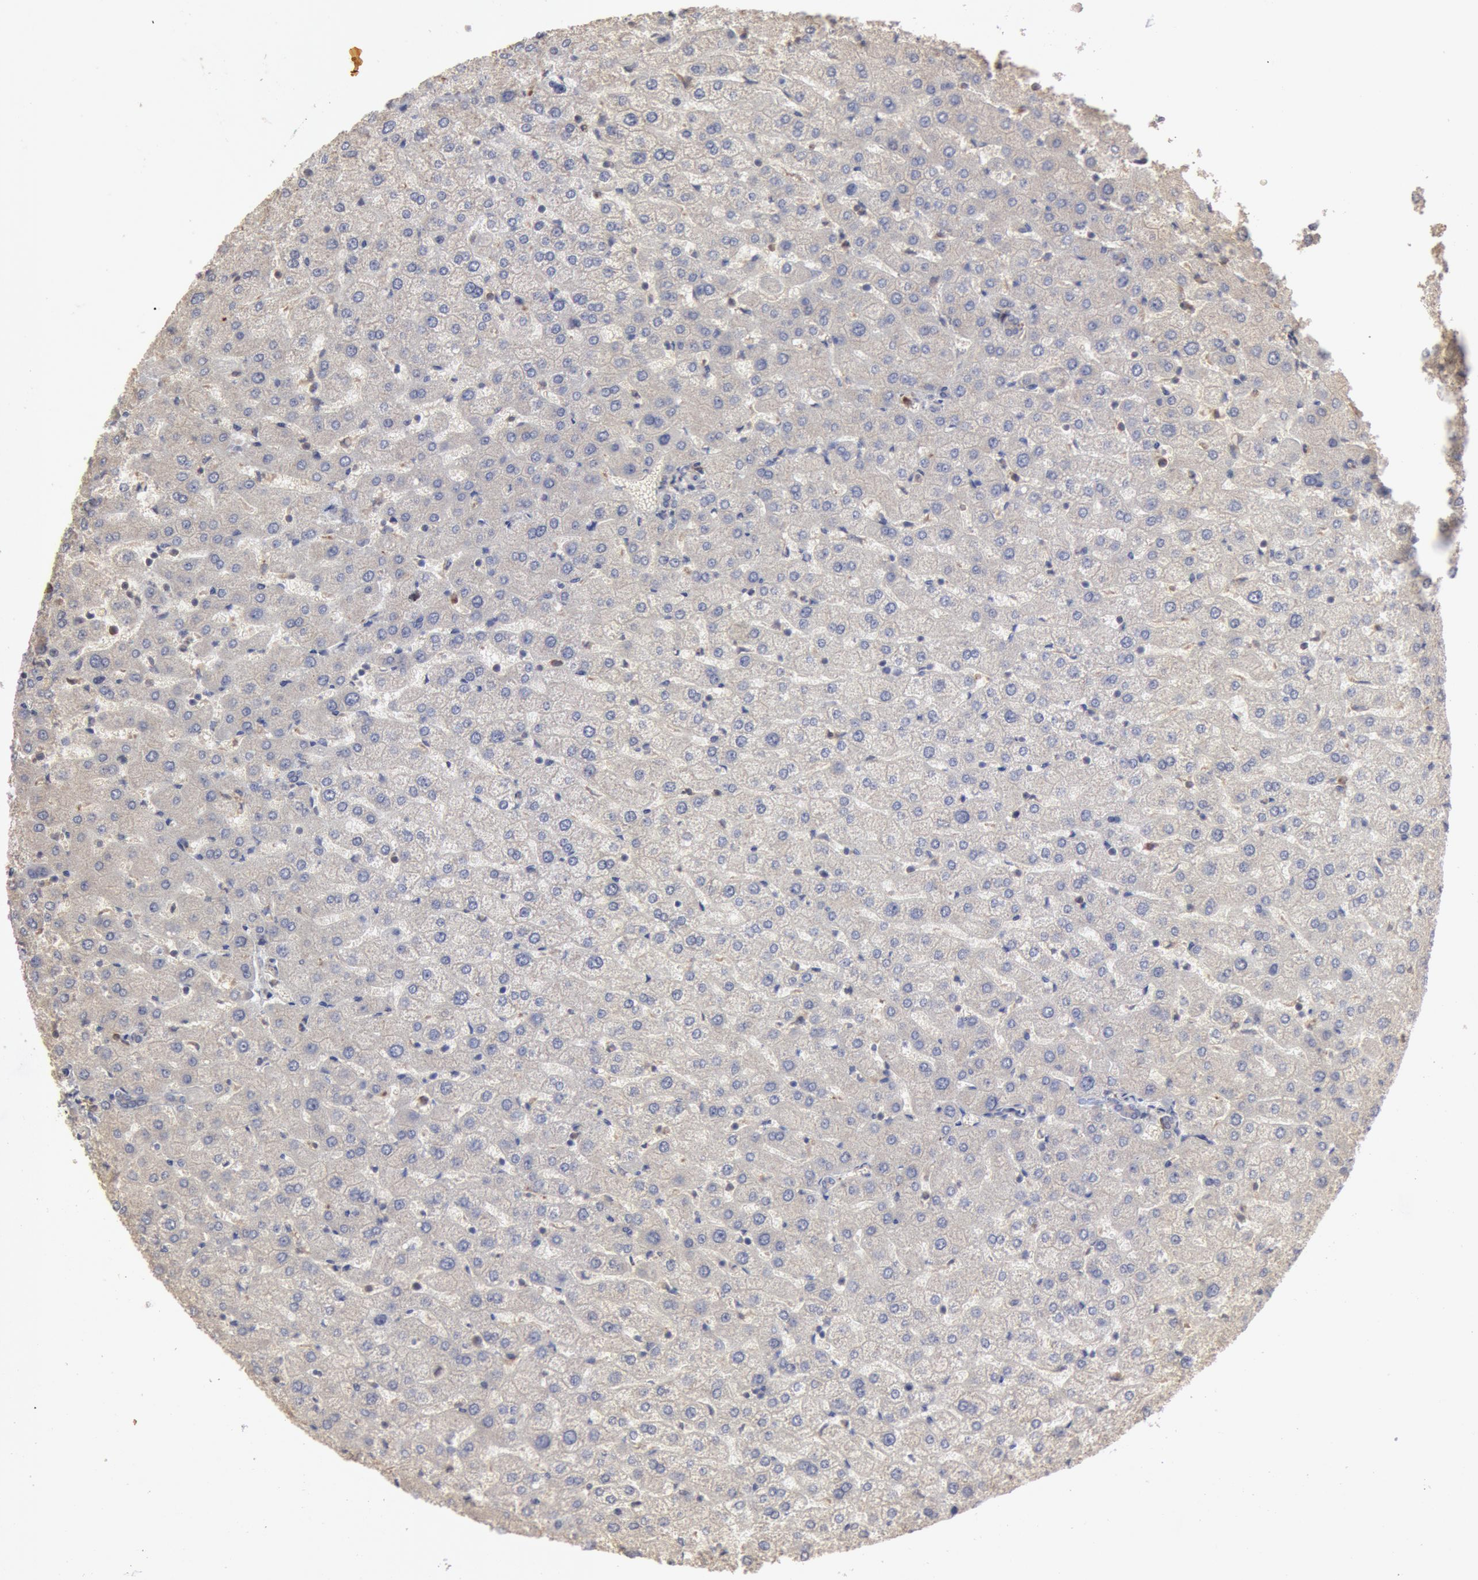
{"staining": {"intensity": "negative", "quantity": "none", "location": "none"}, "tissue": "liver", "cell_type": "Cholangiocytes", "image_type": "normal", "snomed": [{"axis": "morphology", "description": "Normal tissue, NOS"}, {"axis": "morphology", "description": "Fibrosis, NOS"}, {"axis": "topography", "description": "Liver"}], "caption": "DAB immunohistochemical staining of benign liver reveals no significant expression in cholangiocytes. (DAB IHC with hematoxylin counter stain).", "gene": "OSBPL8", "patient": {"sex": "female", "age": 29}}